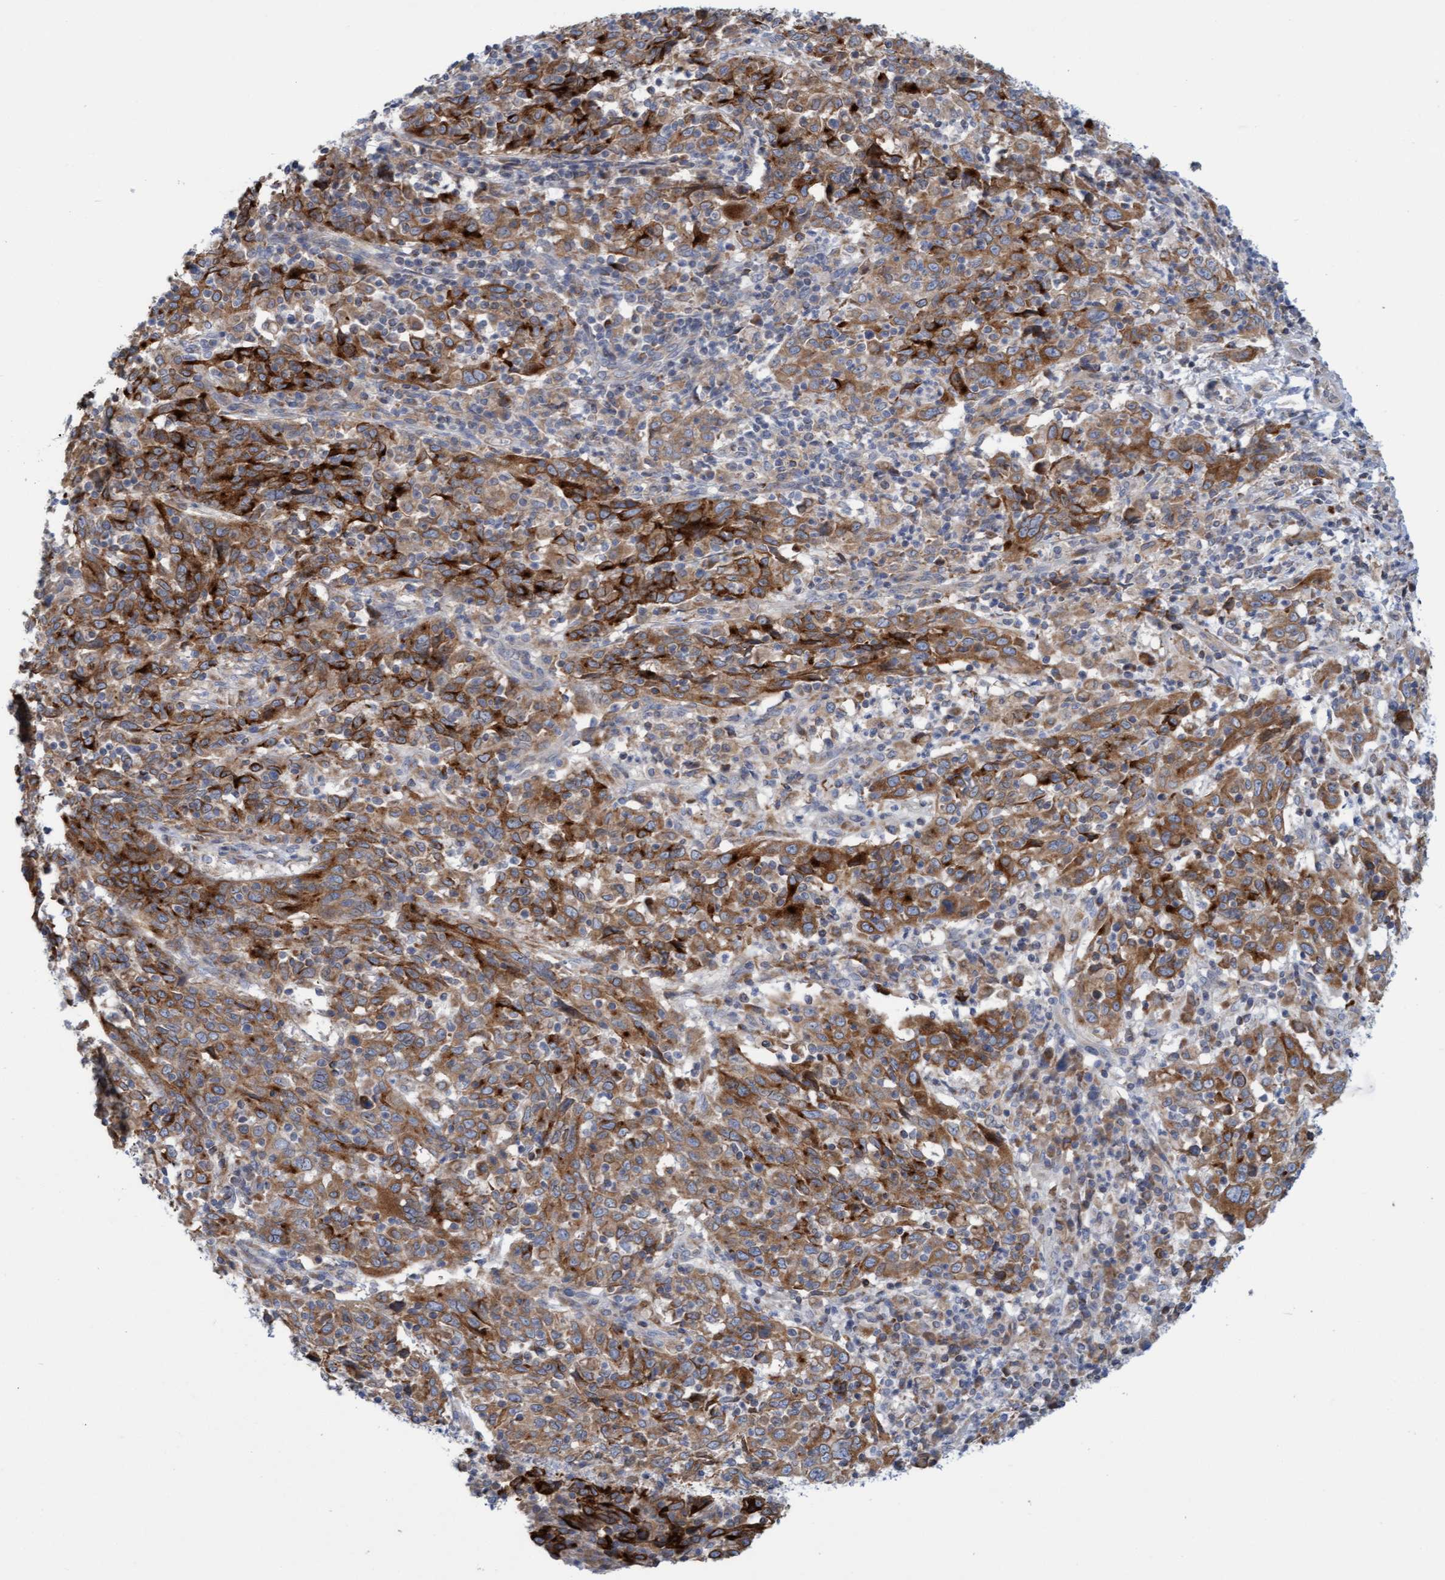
{"staining": {"intensity": "moderate", "quantity": ">75%", "location": "cytoplasmic/membranous"}, "tissue": "cervical cancer", "cell_type": "Tumor cells", "image_type": "cancer", "snomed": [{"axis": "morphology", "description": "Squamous cell carcinoma, NOS"}, {"axis": "topography", "description": "Cervix"}], "caption": "Cervical squamous cell carcinoma stained for a protein displays moderate cytoplasmic/membranous positivity in tumor cells. The staining was performed using DAB to visualize the protein expression in brown, while the nuclei were stained in blue with hematoxylin (Magnification: 20x).", "gene": "SLC28A3", "patient": {"sex": "female", "age": 46}}